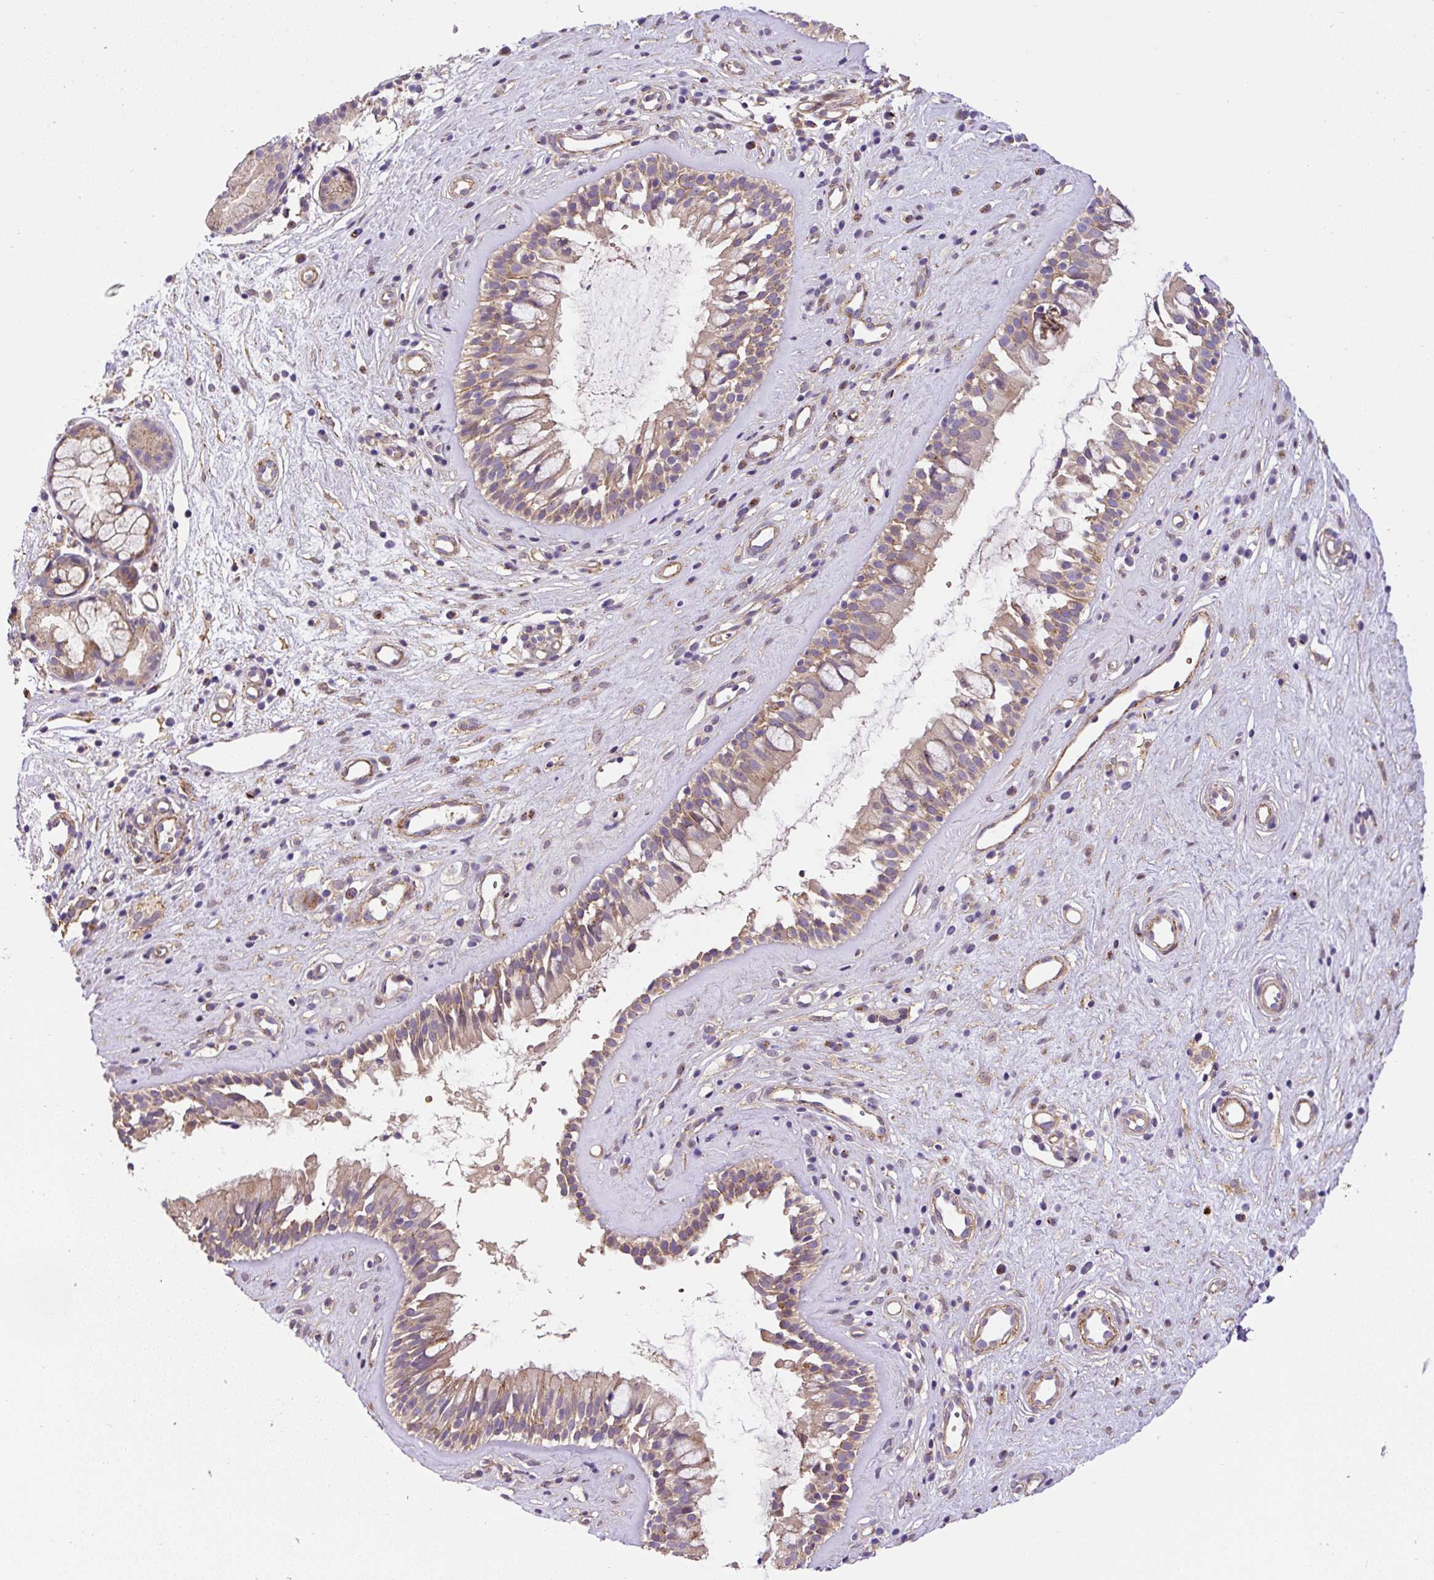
{"staining": {"intensity": "weak", "quantity": "25%-75%", "location": "cytoplasmic/membranous"}, "tissue": "nasopharynx", "cell_type": "Respiratory epithelial cells", "image_type": "normal", "snomed": [{"axis": "morphology", "description": "Normal tissue, NOS"}, {"axis": "topography", "description": "Nasopharynx"}], "caption": "This is an image of immunohistochemistry staining of benign nasopharynx, which shows weak staining in the cytoplasmic/membranous of respiratory epithelial cells.", "gene": "RNF170", "patient": {"sex": "male", "age": 32}}